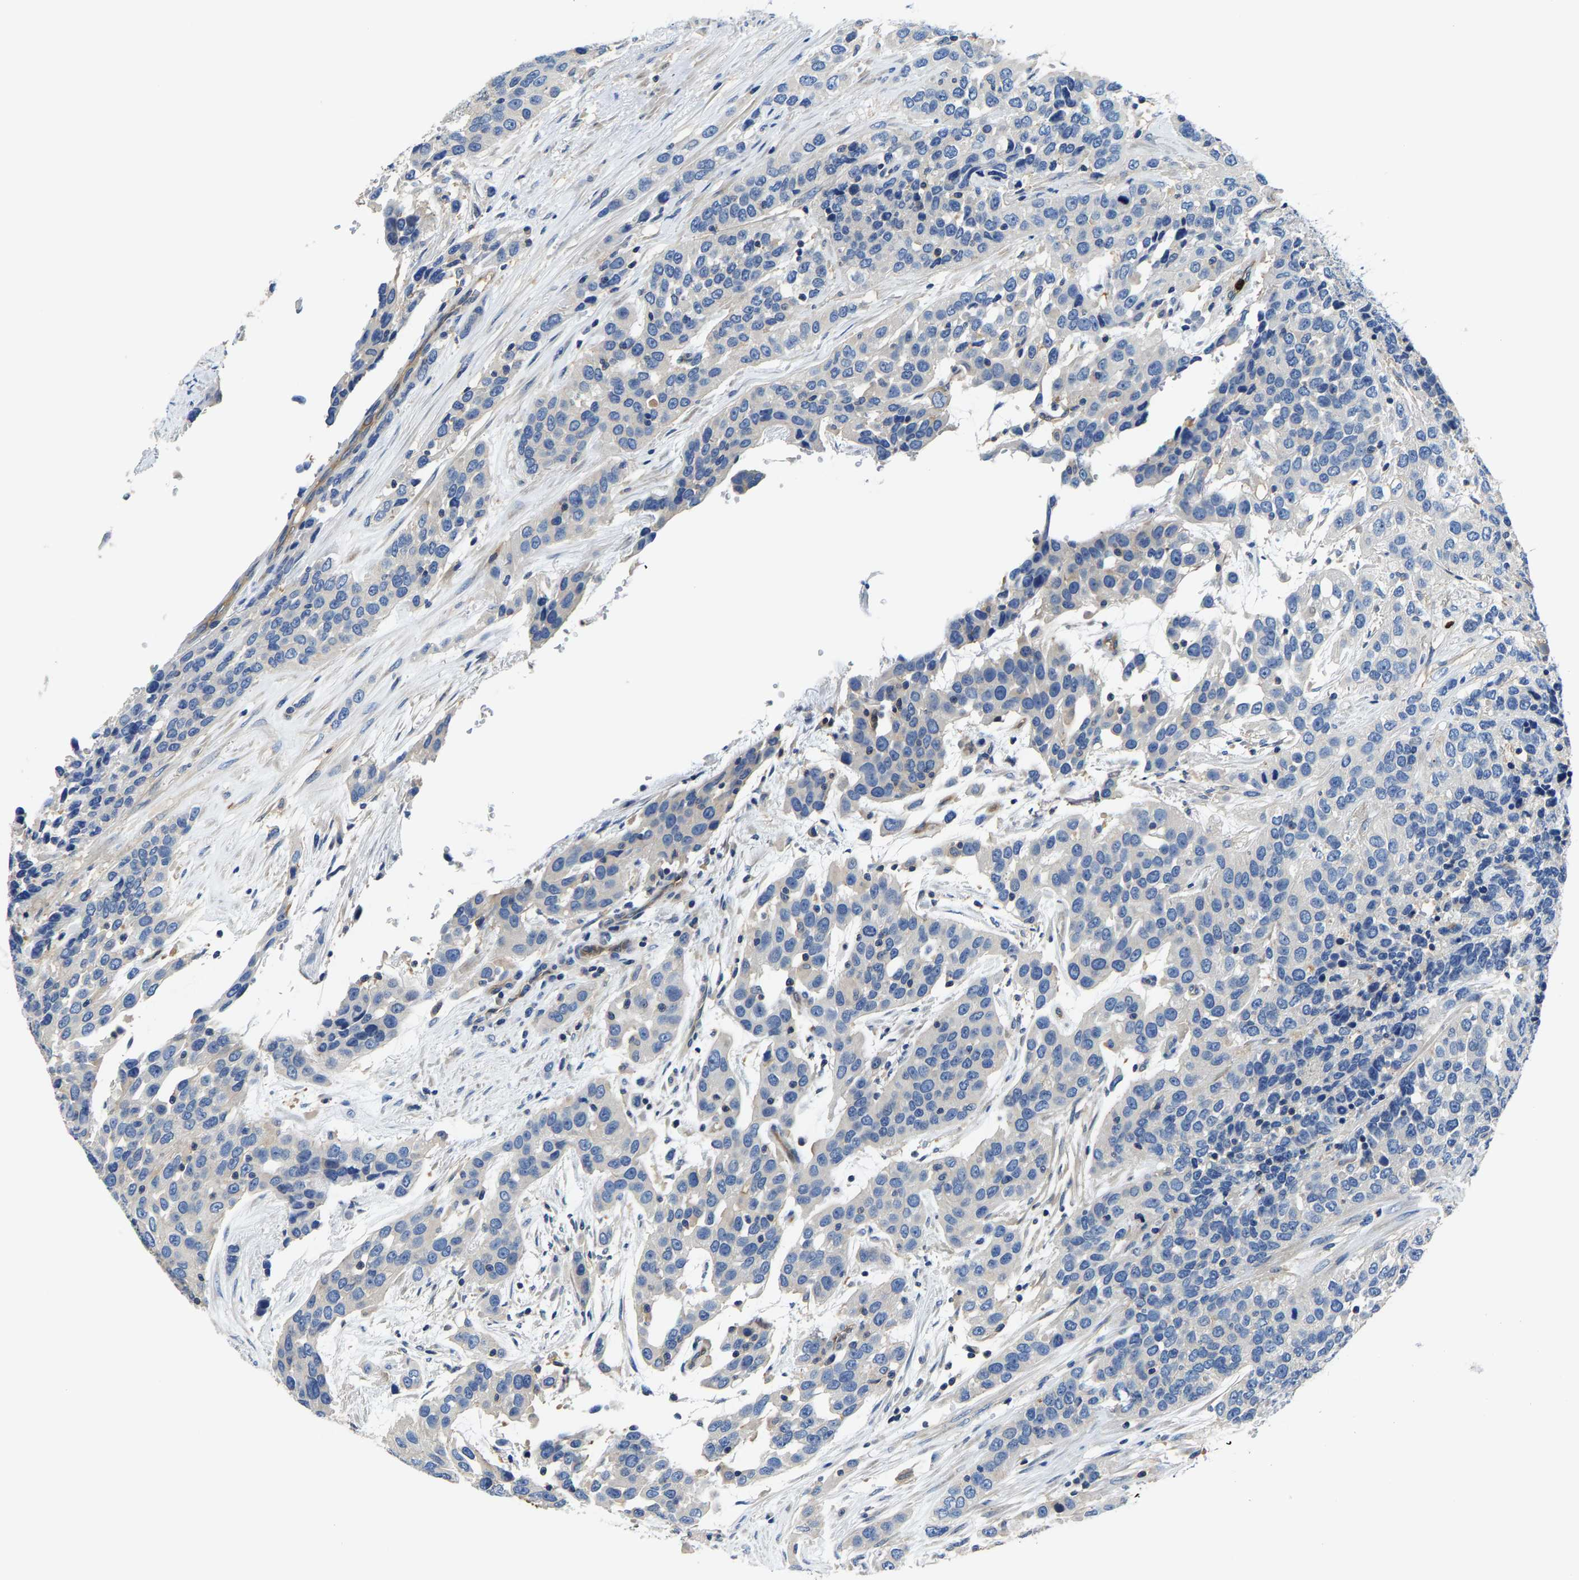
{"staining": {"intensity": "negative", "quantity": "none", "location": "none"}, "tissue": "urothelial cancer", "cell_type": "Tumor cells", "image_type": "cancer", "snomed": [{"axis": "morphology", "description": "Urothelial carcinoma, High grade"}, {"axis": "topography", "description": "Urinary bladder"}], "caption": "Immunohistochemical staining of human high-grade urothelial carcinoma demonstrates no significant positivity in tumor cells. Nuclei are stained in blue.", "gene": "TRAF6", "patient": {"sex": "female", "age": 80}}